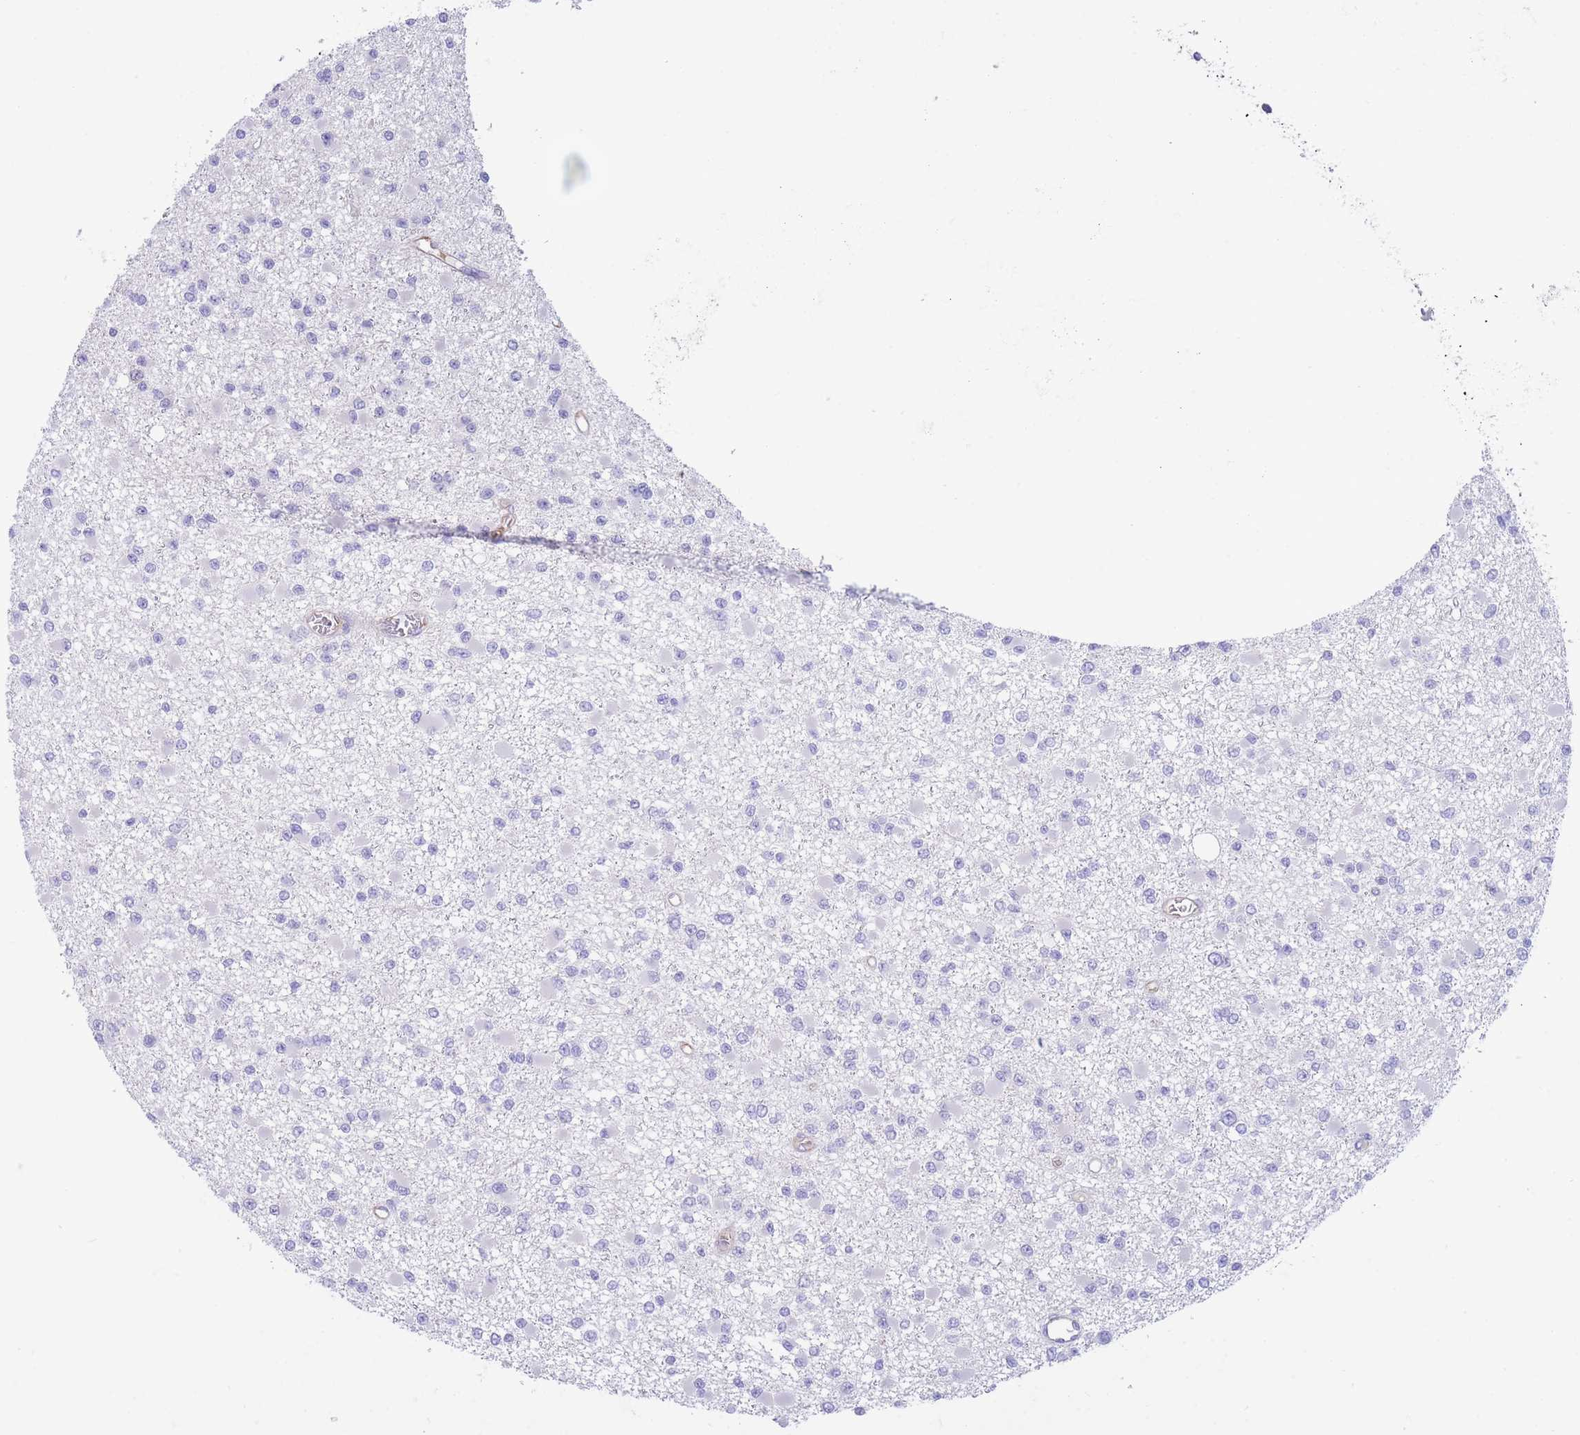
{"staining": {"intensity": "negative", "quantity": "none", "location": "none"}, "tissue": "glioma", "cell_type": "Tumor cells", "image_type": "cancer", "snomed": [{"axis": "morphology", "description": "Glioma, malignant, Low grade"}, {"axis": "topography", "description": "Brain"}], "caption": "IHC micrograph of neoplastic tissue: human glioma stained with DAB (3,3'-diaminobenzidine) shows no significant protein expression in tumor cells. (DAB immunohistochemistry visualized using brightfield microscopy, high magnification).", "gene": "DET1", "patient": {"sex": "female", "age": 22}}